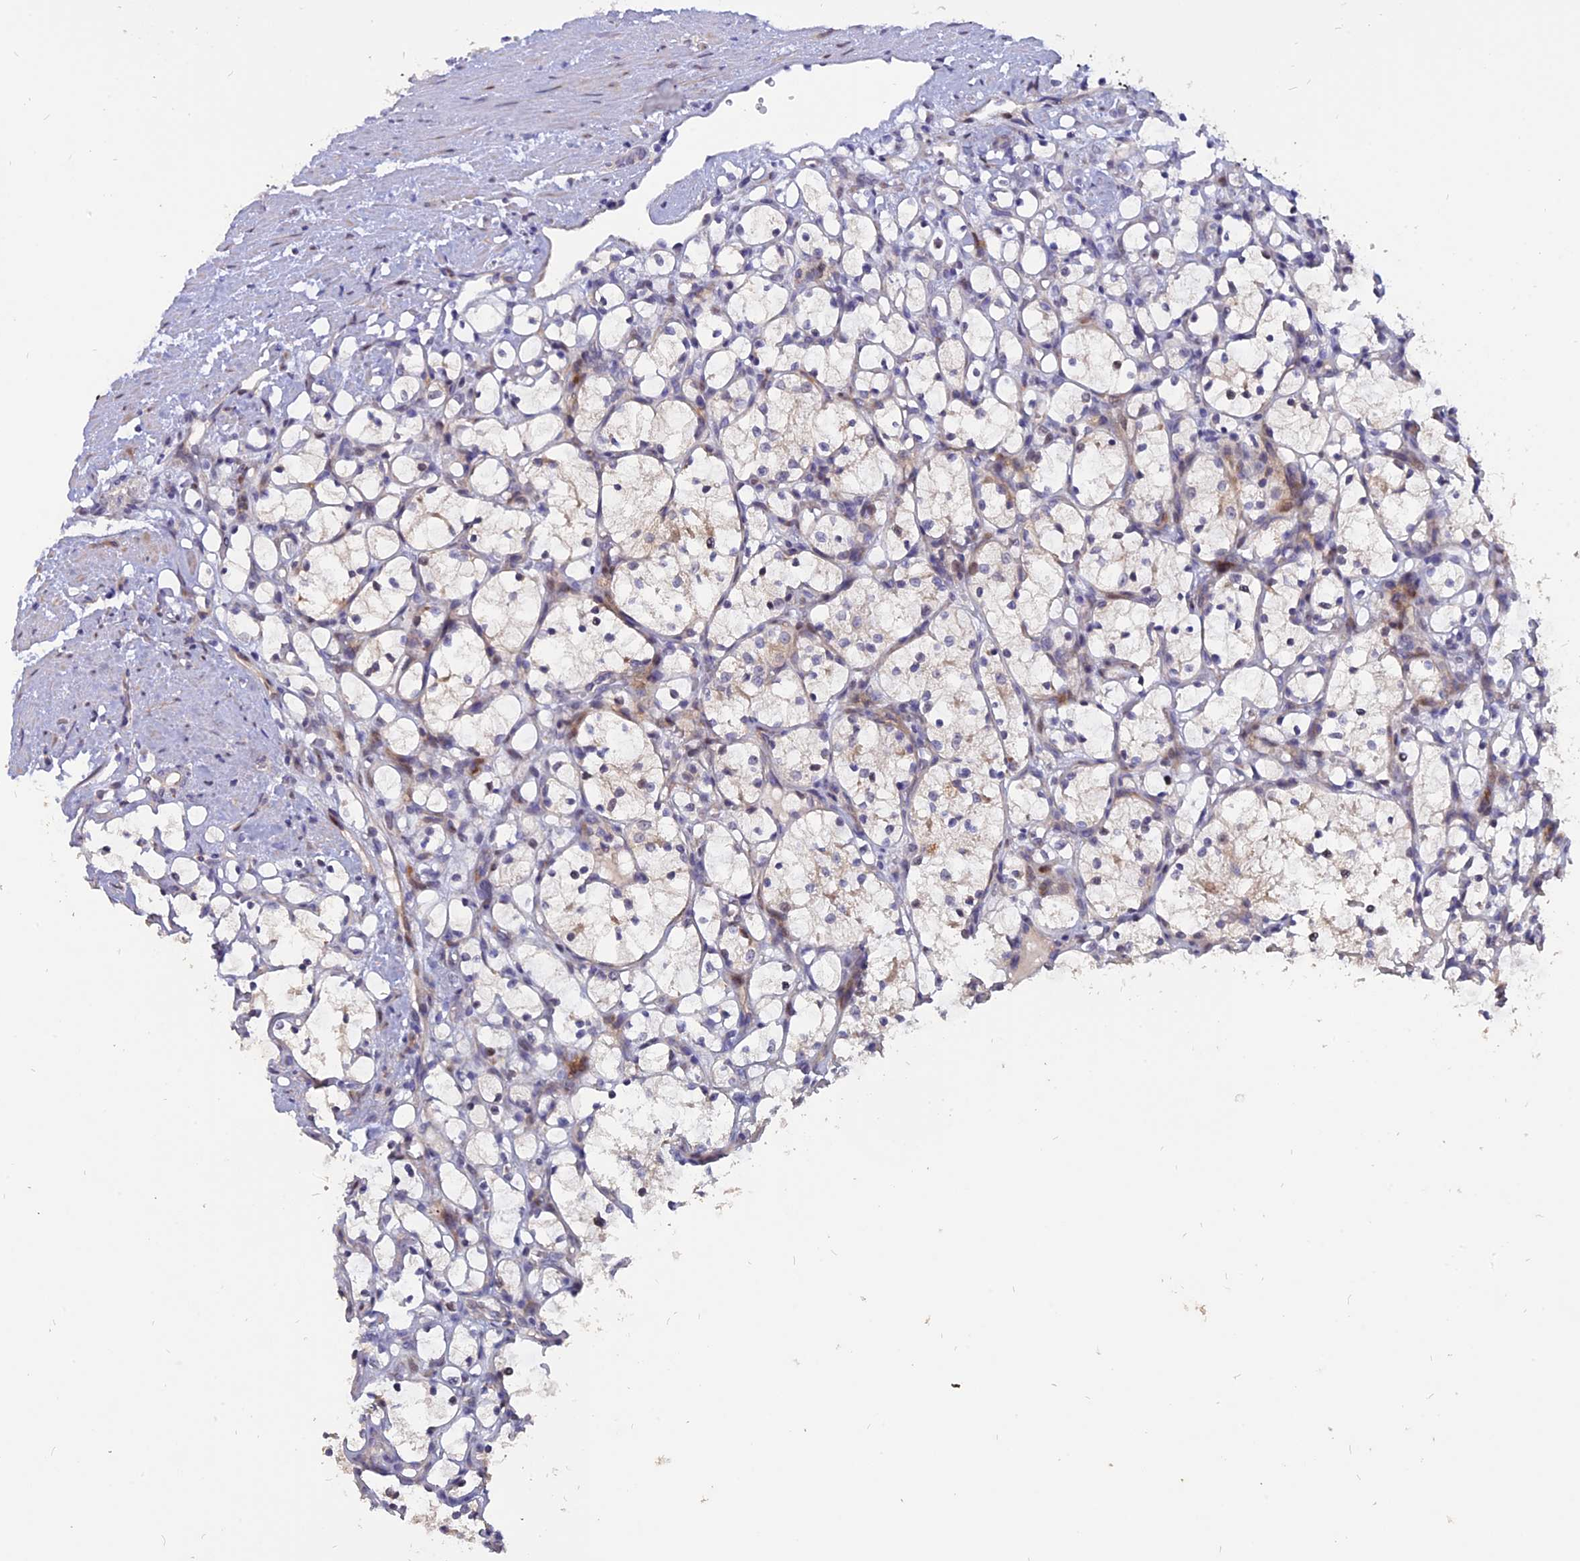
{"staining": {"intensity": "negative", "quantity": "none", "location": "none"}, "tissue": "renal cancer", "cell_type": "Tumor cells", "image_type": "cancer", "snomed": [{"axis": "morphology", "description": "Adenocarcinoma, NOS"}, {"axis": "topography", "description": "Kidney"}], "caption": "High power microscopy histopathology image of an immunohistochemistry photomicrograph of renal cancer (adenocarcinoma), revealing no significant staining in tumor cells.", "gene": "TMEM263", "patient": {"sex": "female", "age": 69}}